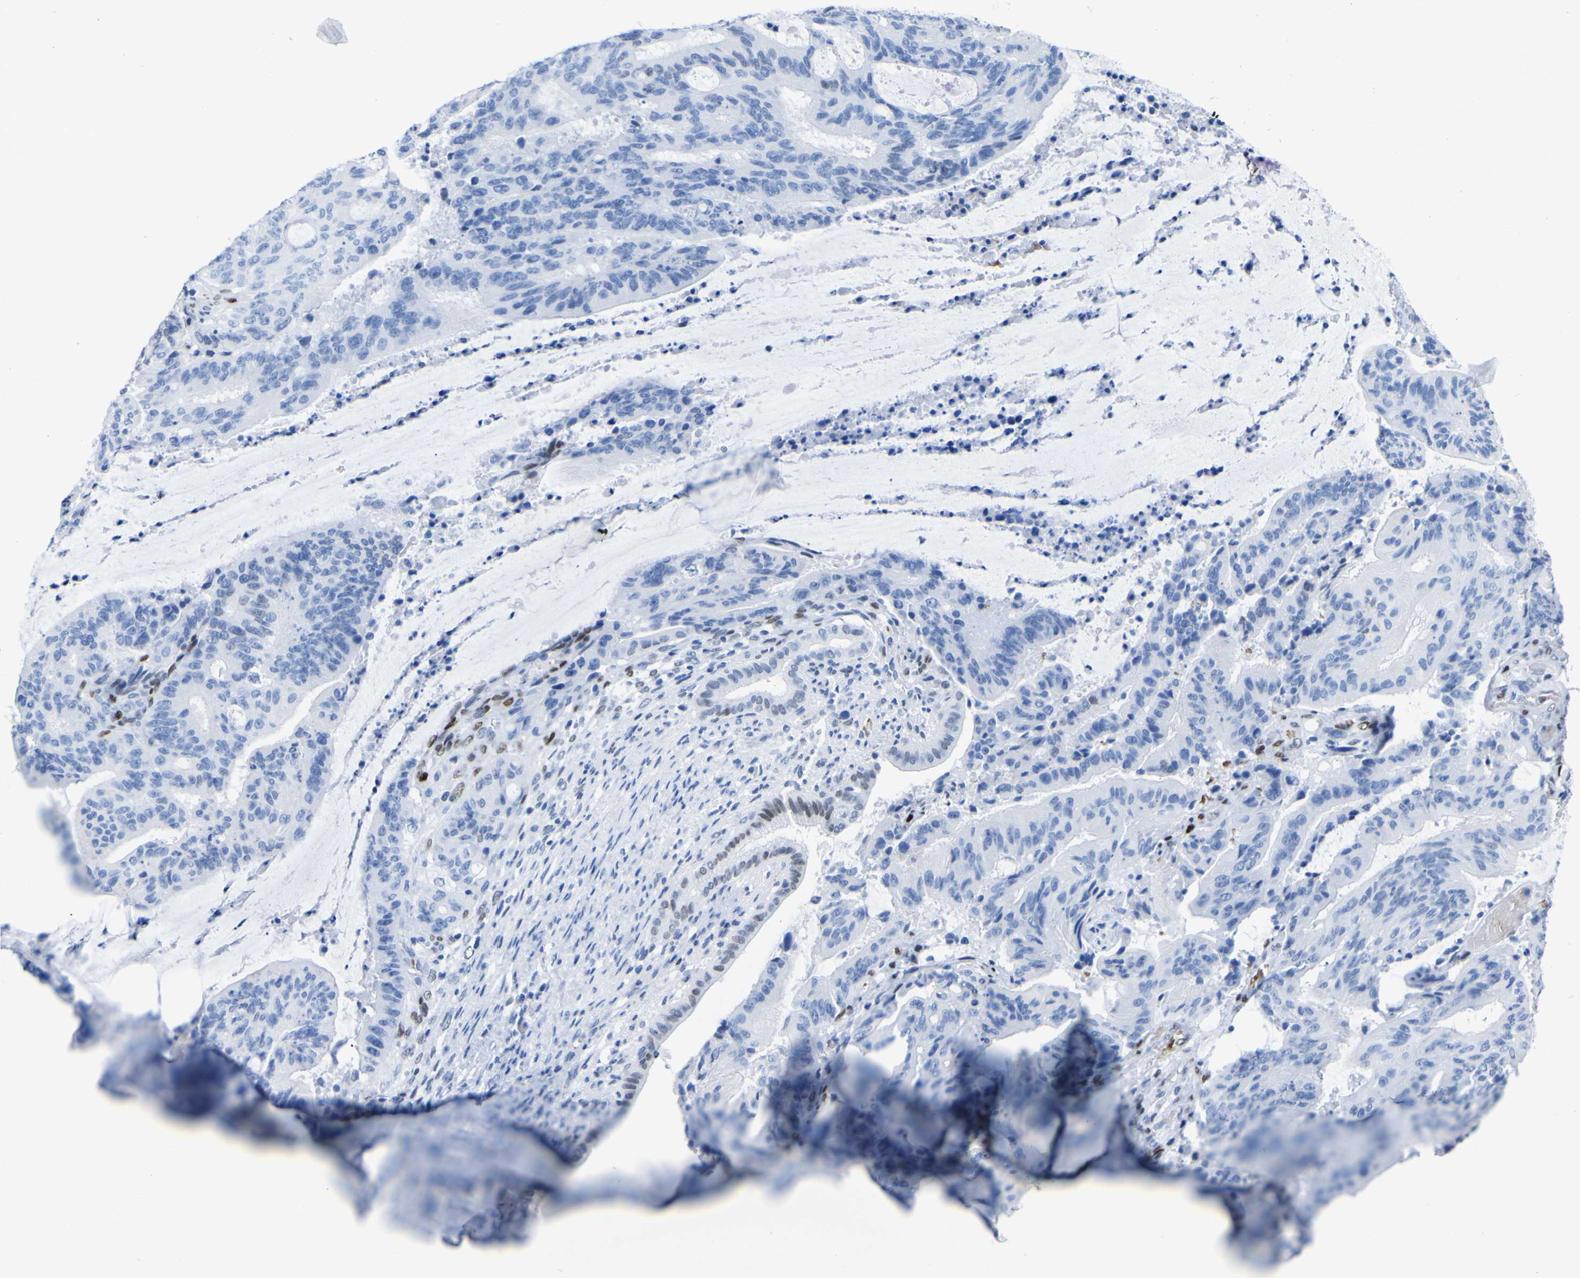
{"staining": {"intensity": "weak", "quantity": "<25%", "location": "nuclear"}, "tissue": "liver cancer", "cell_type": "Tumor cells", "image_type": "cancer", "snomed": [{"axis": "morphology", "description": "Cholangiocarcinoma"}, {"axis": "topography", "description": "Liver"}], "caption": "Immunohistochemical staining of liver cancer (cholangiocarcinoma) demonstrates no significant positivity in tumor cells.", "gene": "DACH1", "patient": {"sex": "female", "age": 73}}